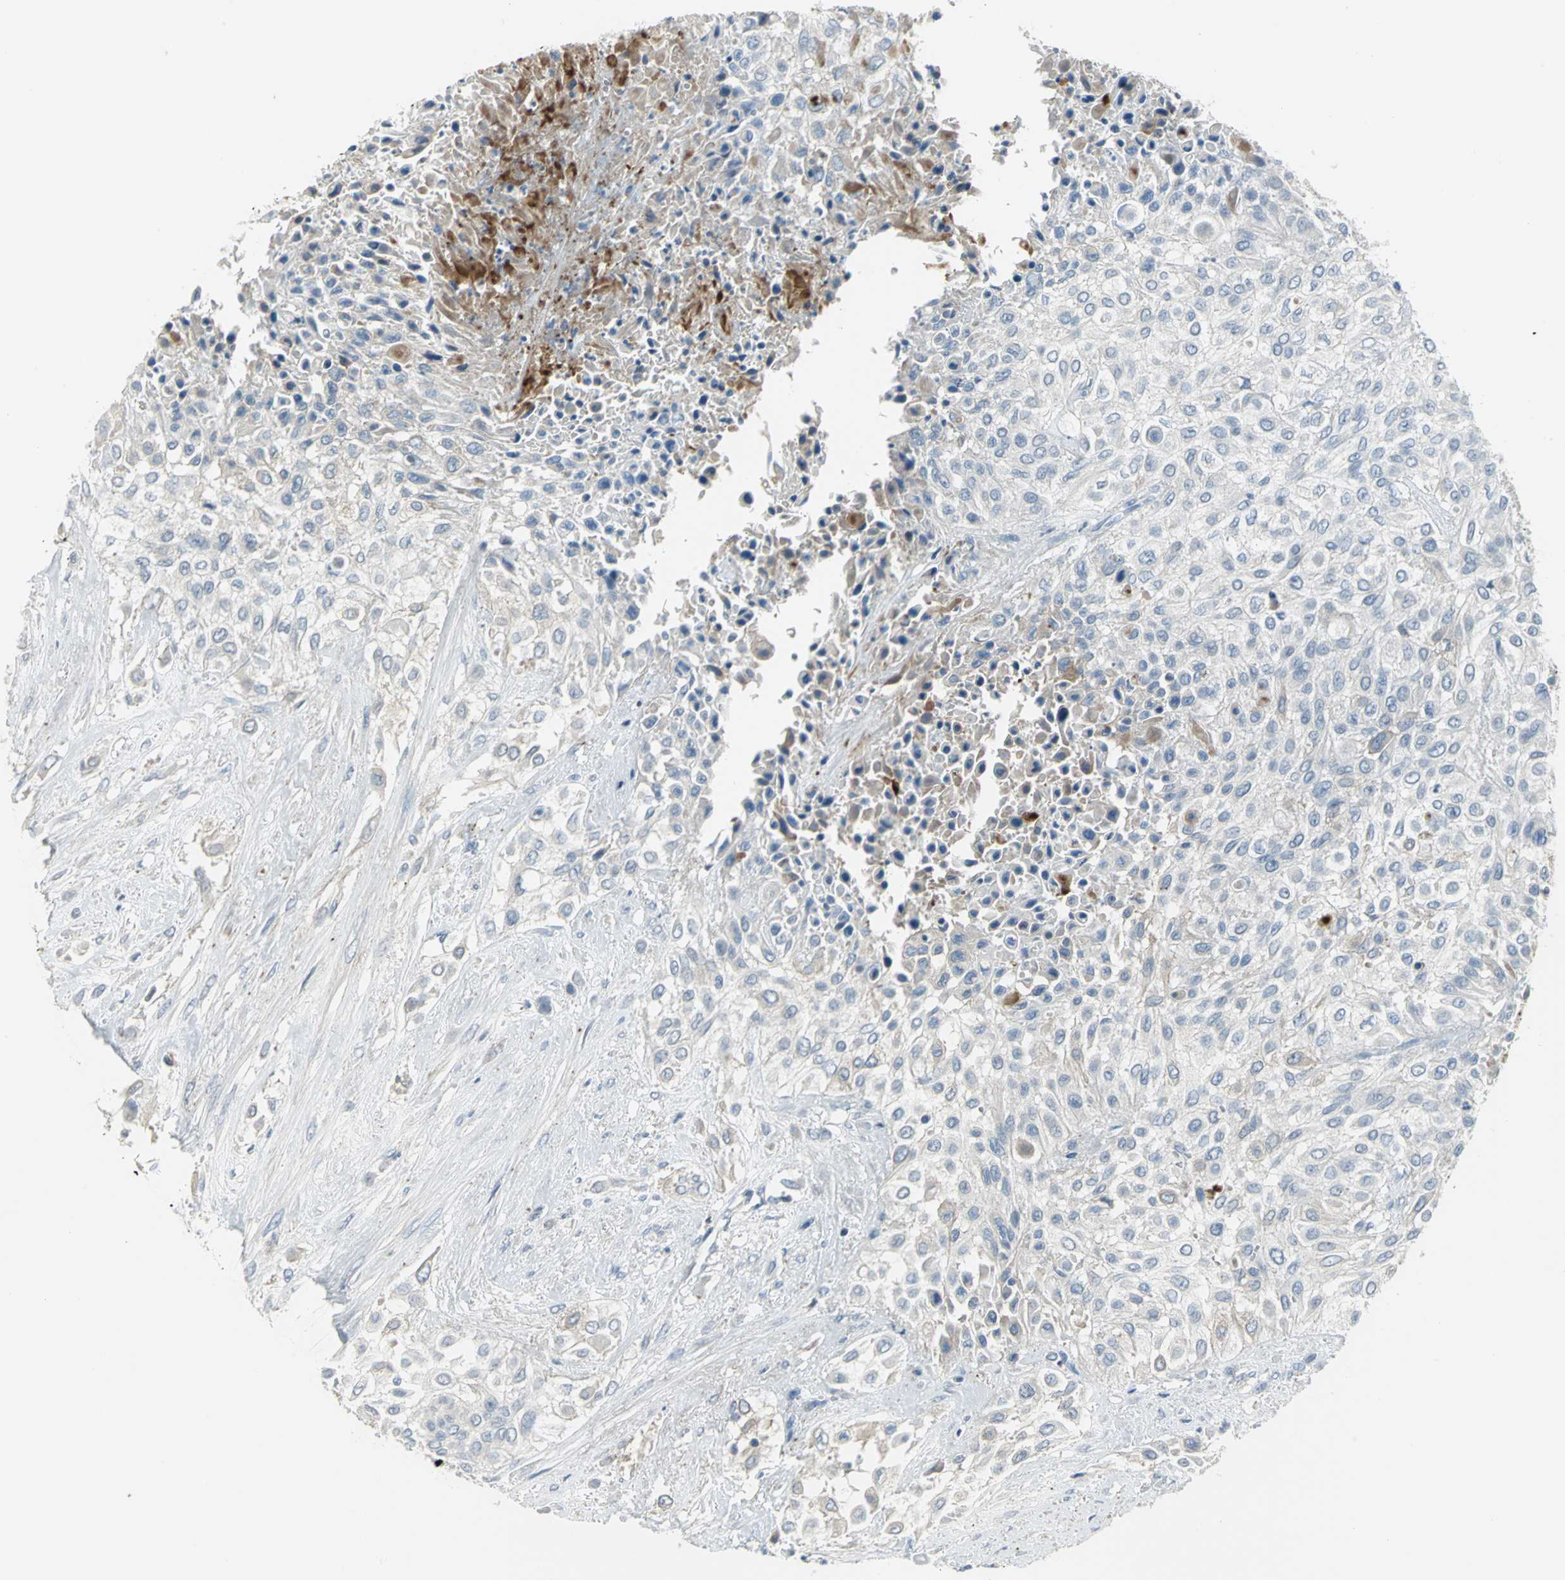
{"staining": {"intensity": "weak", "quantity": "<25%", "location": "cytoplasmic/membranous"}, "tissue": "urothelial cancer", "cell_type": "Tumor cells", "image_type": "cancer", "snomed": [{"axis": "morphology", "description": "Urothelial carcinoma, High grade"}, {"axis": "topography", "description": "Urinary bladder"}], "caption": "The image reveals no significant staining in tumor cells of urothelial carcinoma (high-grade).", "gene": "ZIC1", "patient": {"sex": "male", "age": 57}}